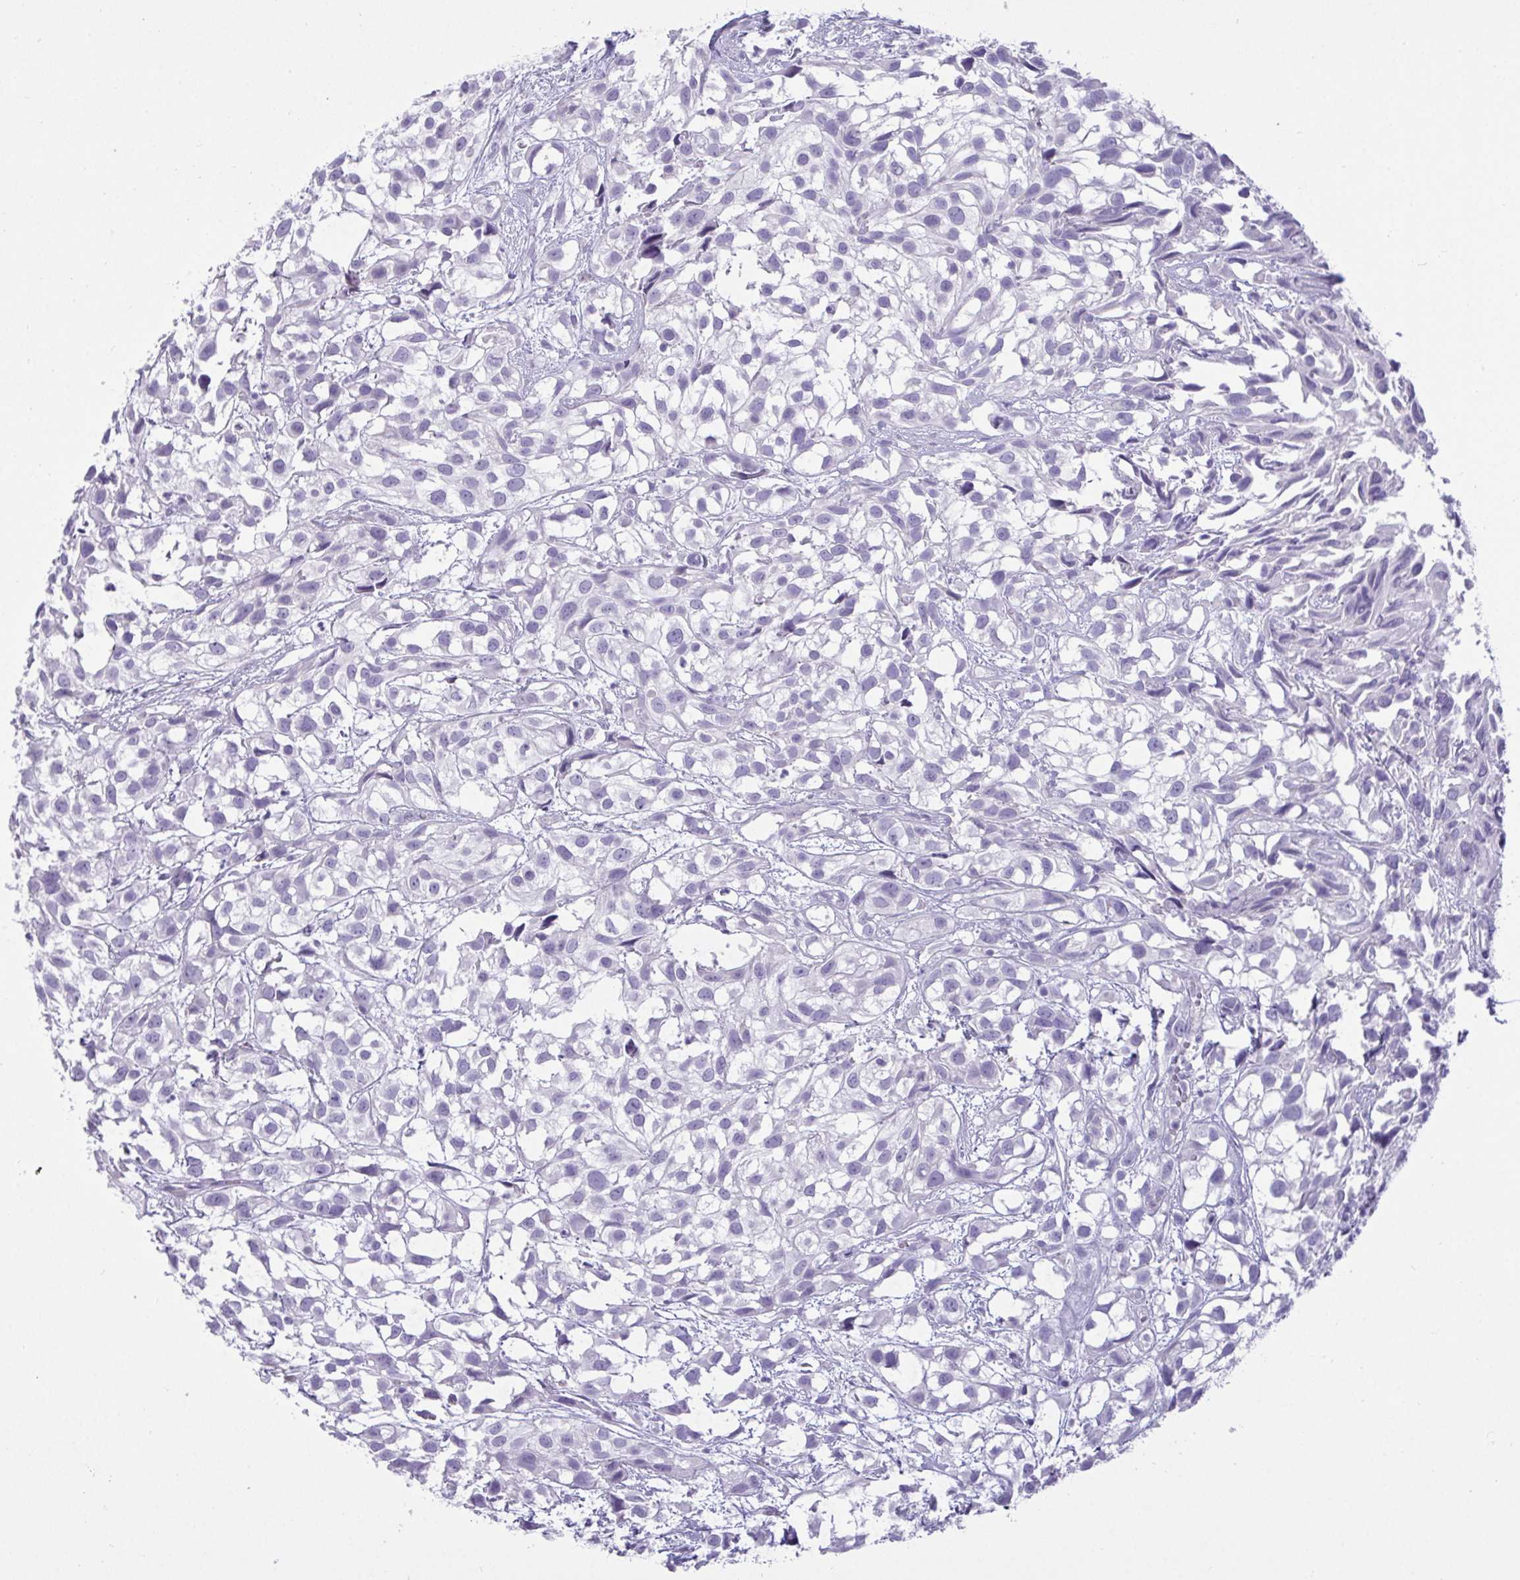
{"staining": {"intensity": "negative", "quantity": "none", "location": "none"}, "tissue": "urothelial cancer", "cell_type": "Tumor cells", "image_type": "cancer", "snomed": [{"axis": "morphology", "description": "Urothelial carcinoma, High grade"}, {"axis": "topography", "description": "Urinary bladder"}], "caption": "Tumor cells are negative for brown protein staining in urothelial cancer.", "gene": "C4orf33", "patient": {"sex": "male", "age": 56}}